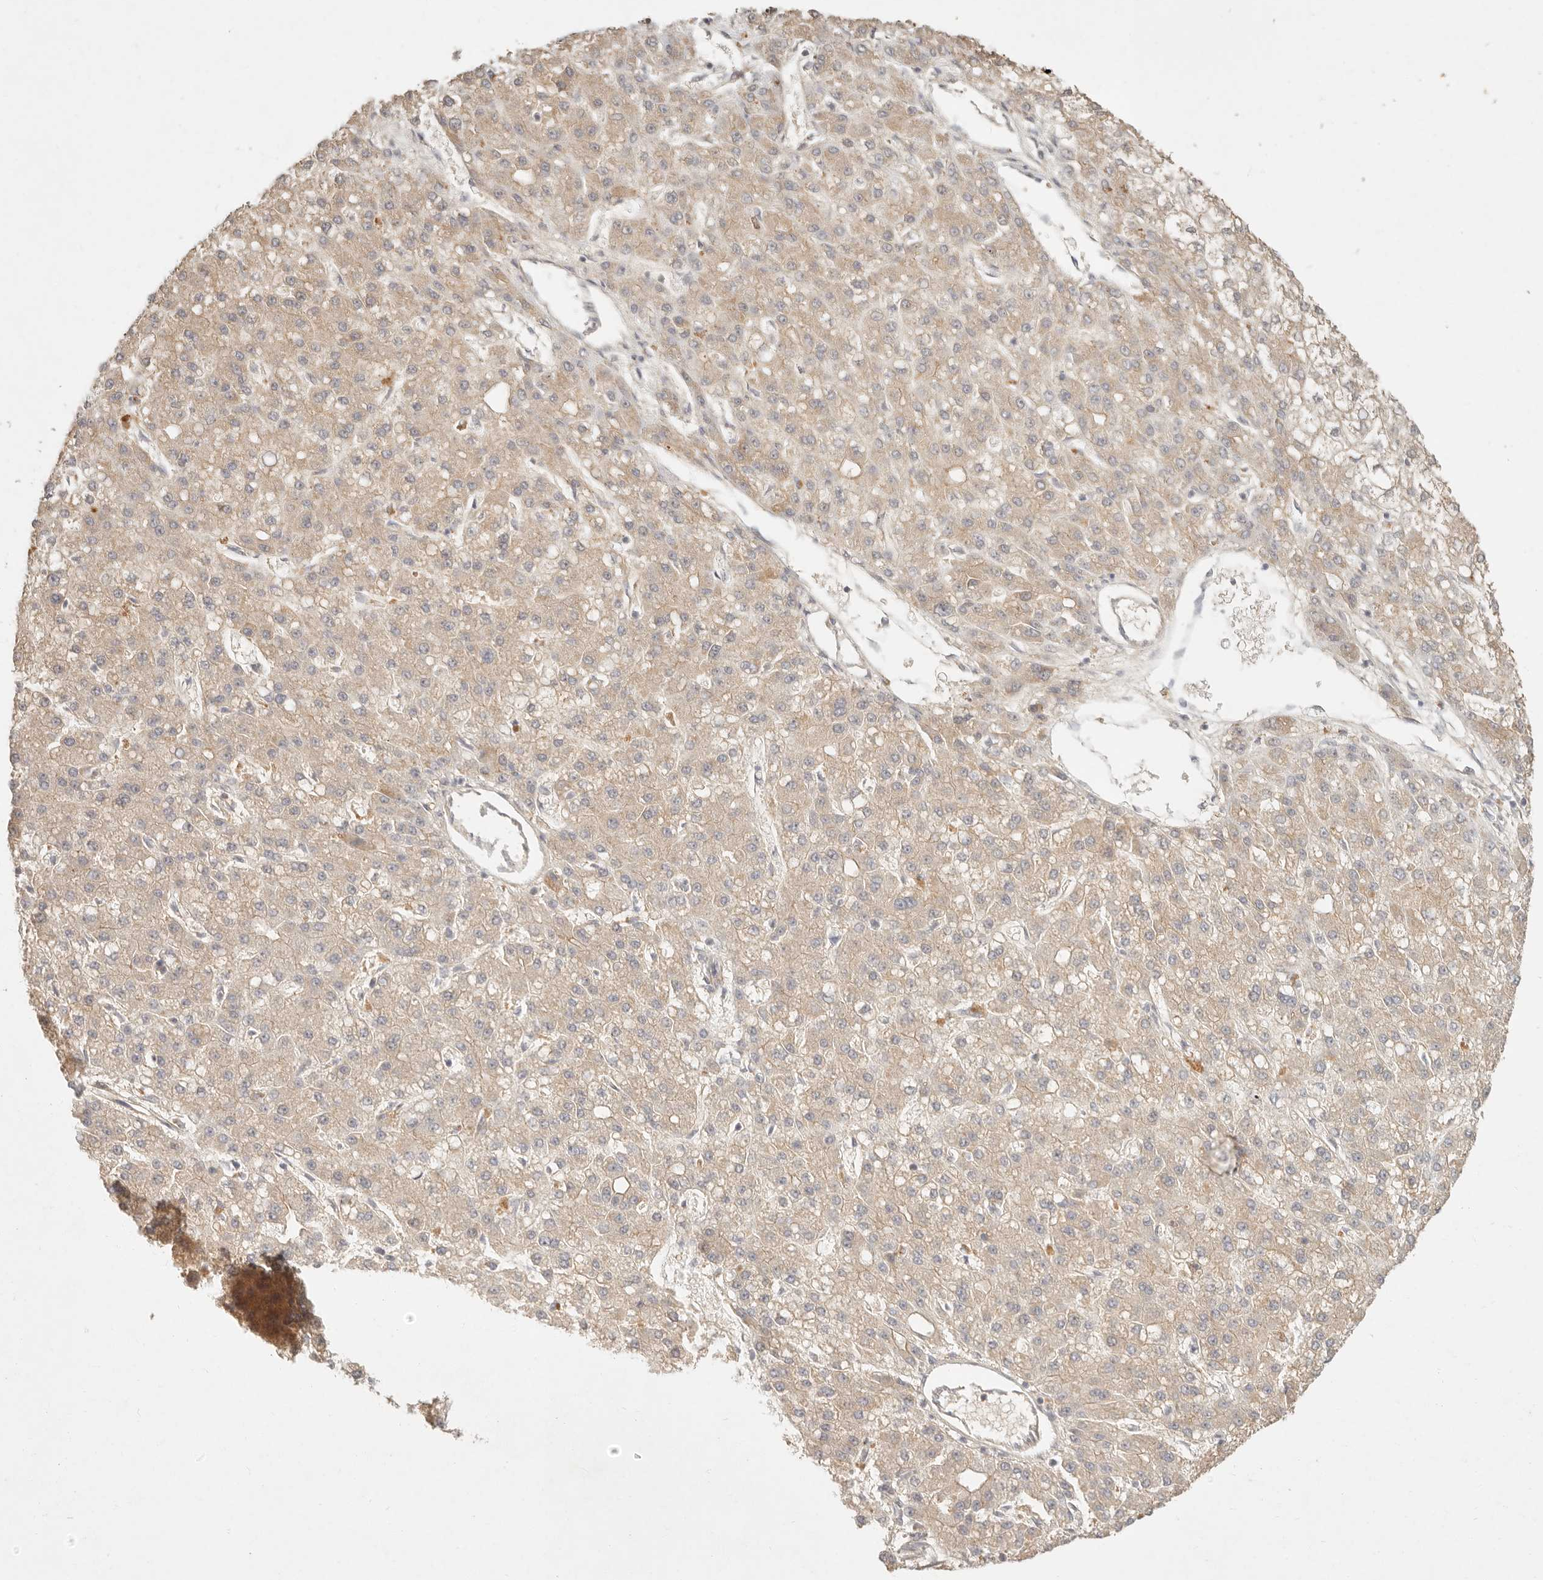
{"staining": {"intensity": "weak", "quantity": ">75%", "location": "cytoplasmic/membranous"}, "tissue": "liver cancer", "cell_type": "Tumor cells", "image_type": "cancer", "snomed": [{"axis": "morphology", "description": "Carcinoma, Hepatocellular, NOS"}, {"axis": "topography", "description": "Liver"}], "caption": "Liver hepatocellular carcinoma stained for a protein (brown) reveals weak cytoplasmic/membranous positive positivity in about >75% of tumor cells.", "gene": "PPP1R3B", "patient": {"sex": "male", "age": 67}}